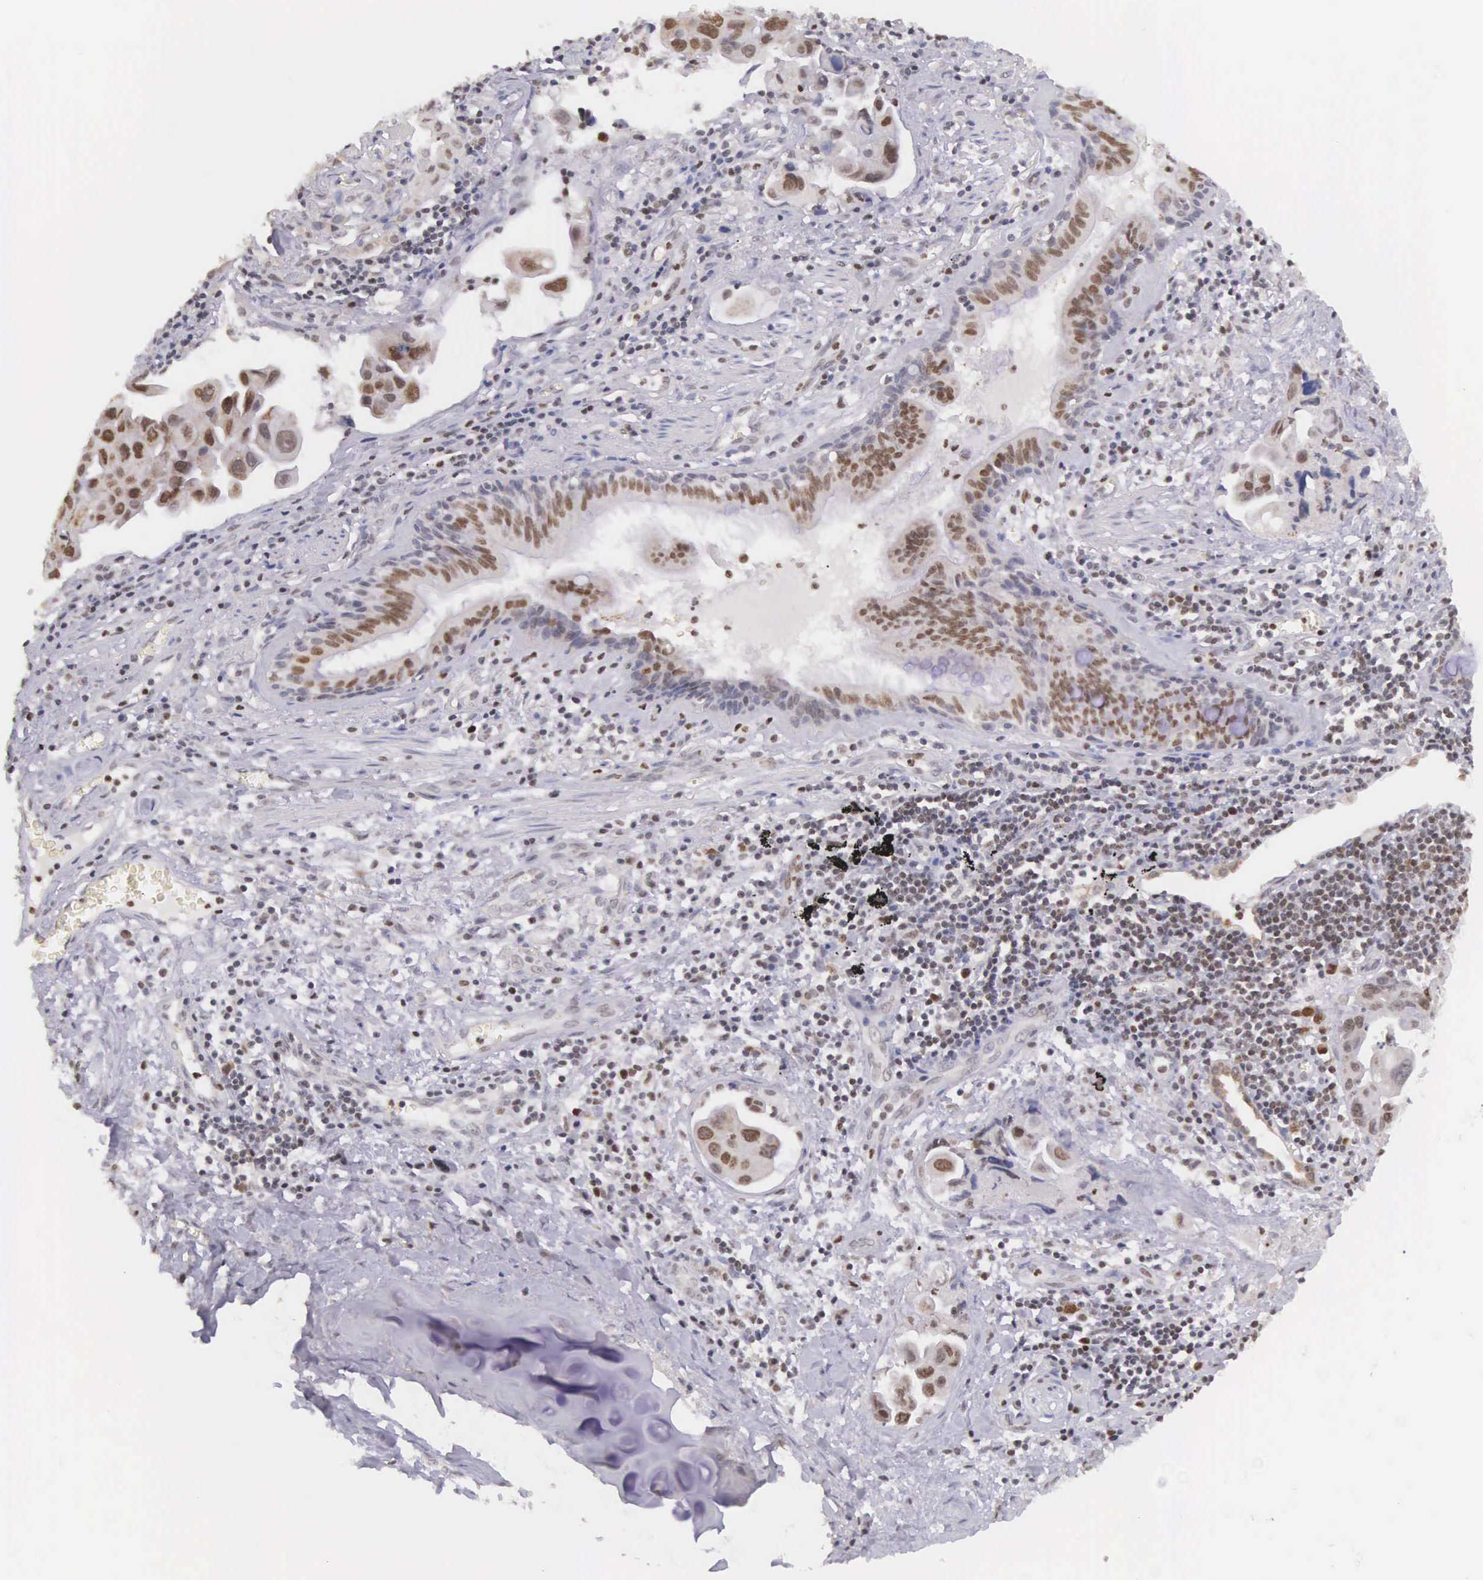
{"staining": {"intensity": "moderate", "quantity": ">75%", "location": "nuclear"}, "tissue": "lung cancer", "cell_type": "Tumor cells", "image_type": "cancer", "snomed": [{"axis": "morphology", "description": "Adenocarcinoma, NOS"}, {"axis": "topography", "description": "Lung"}], "caption": "There is medium levels of moderate nuclear expression in tumor cells of lung cancer, as demonstrated by immunohistochemical staining (brown color).", "gene": "VRK1", "patient": {"sex": "male", "age": 64}}